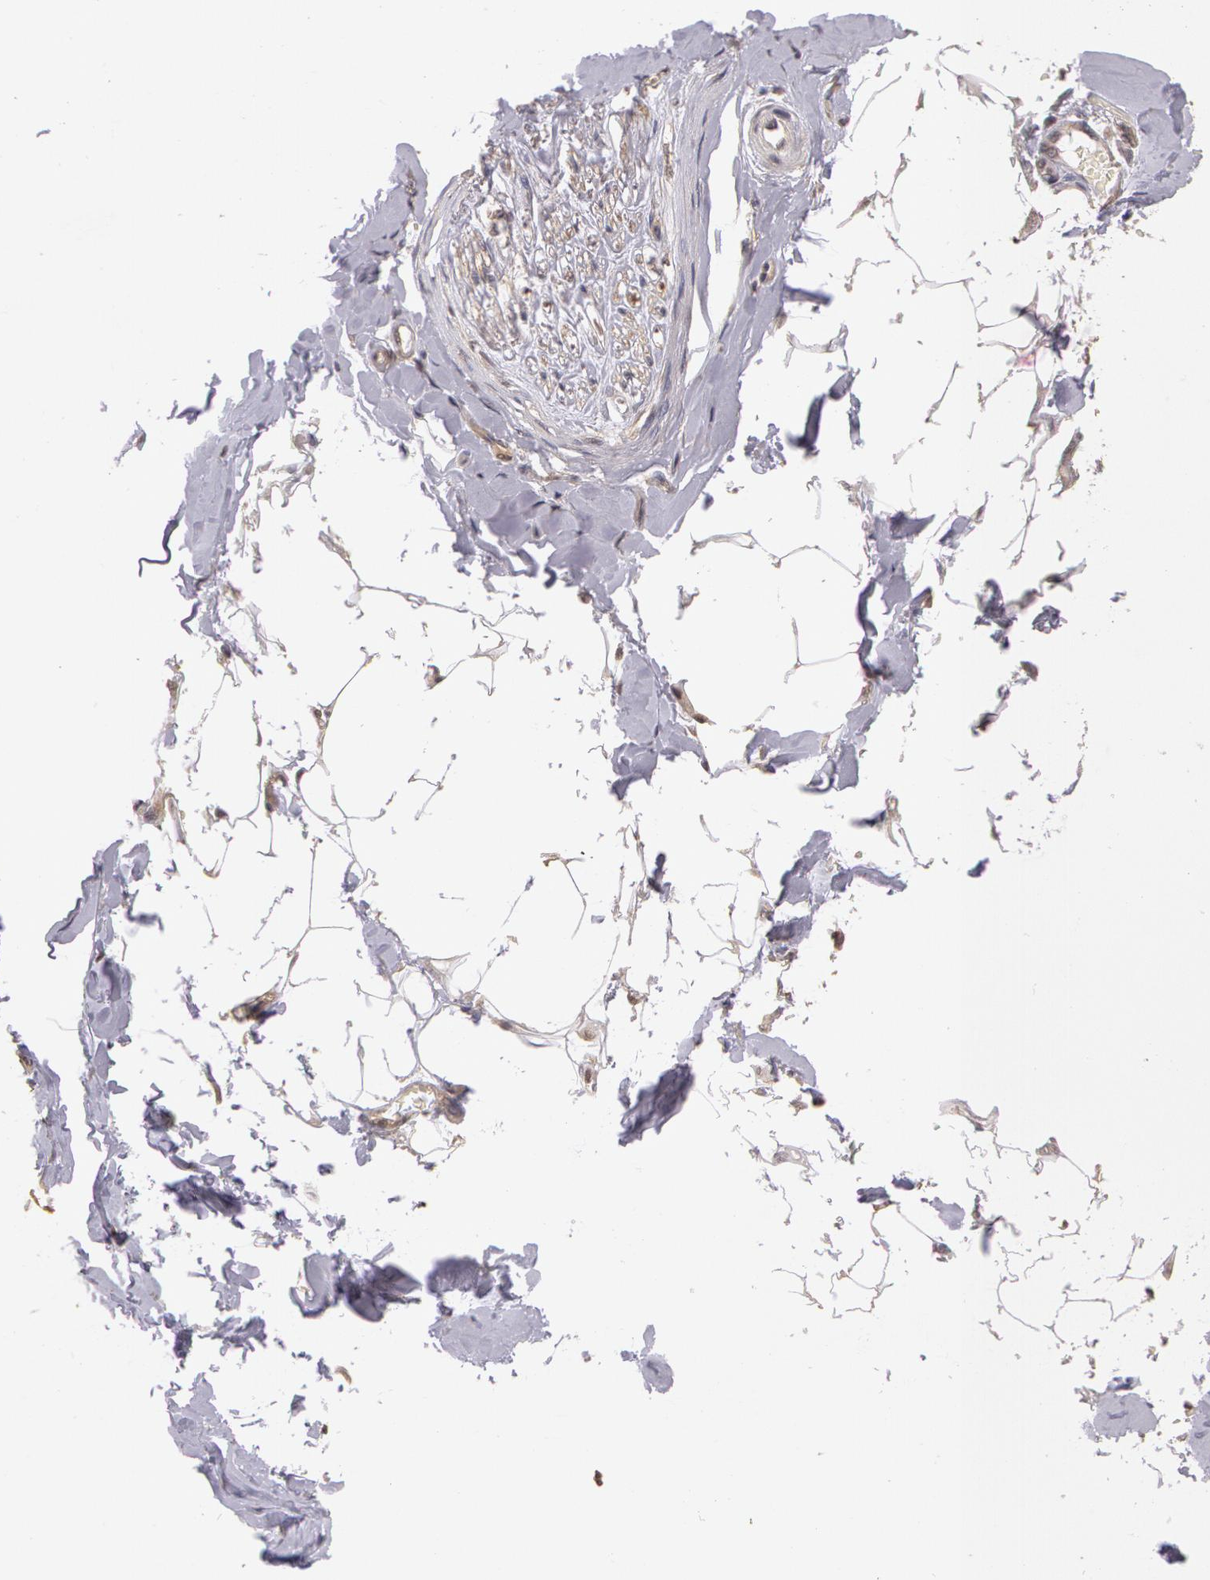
{"staining": {"intensity": "moderate", "quantity": ">75%", "location": "cytoplasmic/membranous"}, "tissue": "adipose tissue", "cell_type": "Adipocytes", "image_type": "normal", "snomed": [{"axis": "morphology", "description": "Normal tissue, NOS"}, {"axis": "morphology", "description": "Squamous cell carcinoma, NOS"}, {"axis": "topography", "description": "Skin"}, {"axis": "topography", "description": "Peripheral nerve tissue"}], "caption": "Adipose tissue stained with a brown dye displays moderate cytoplasmic/membranous positive positivity in about >75% of adipocytes.", "gene": "AHSA1", "patient": {"sex": "male", "age": 83}}